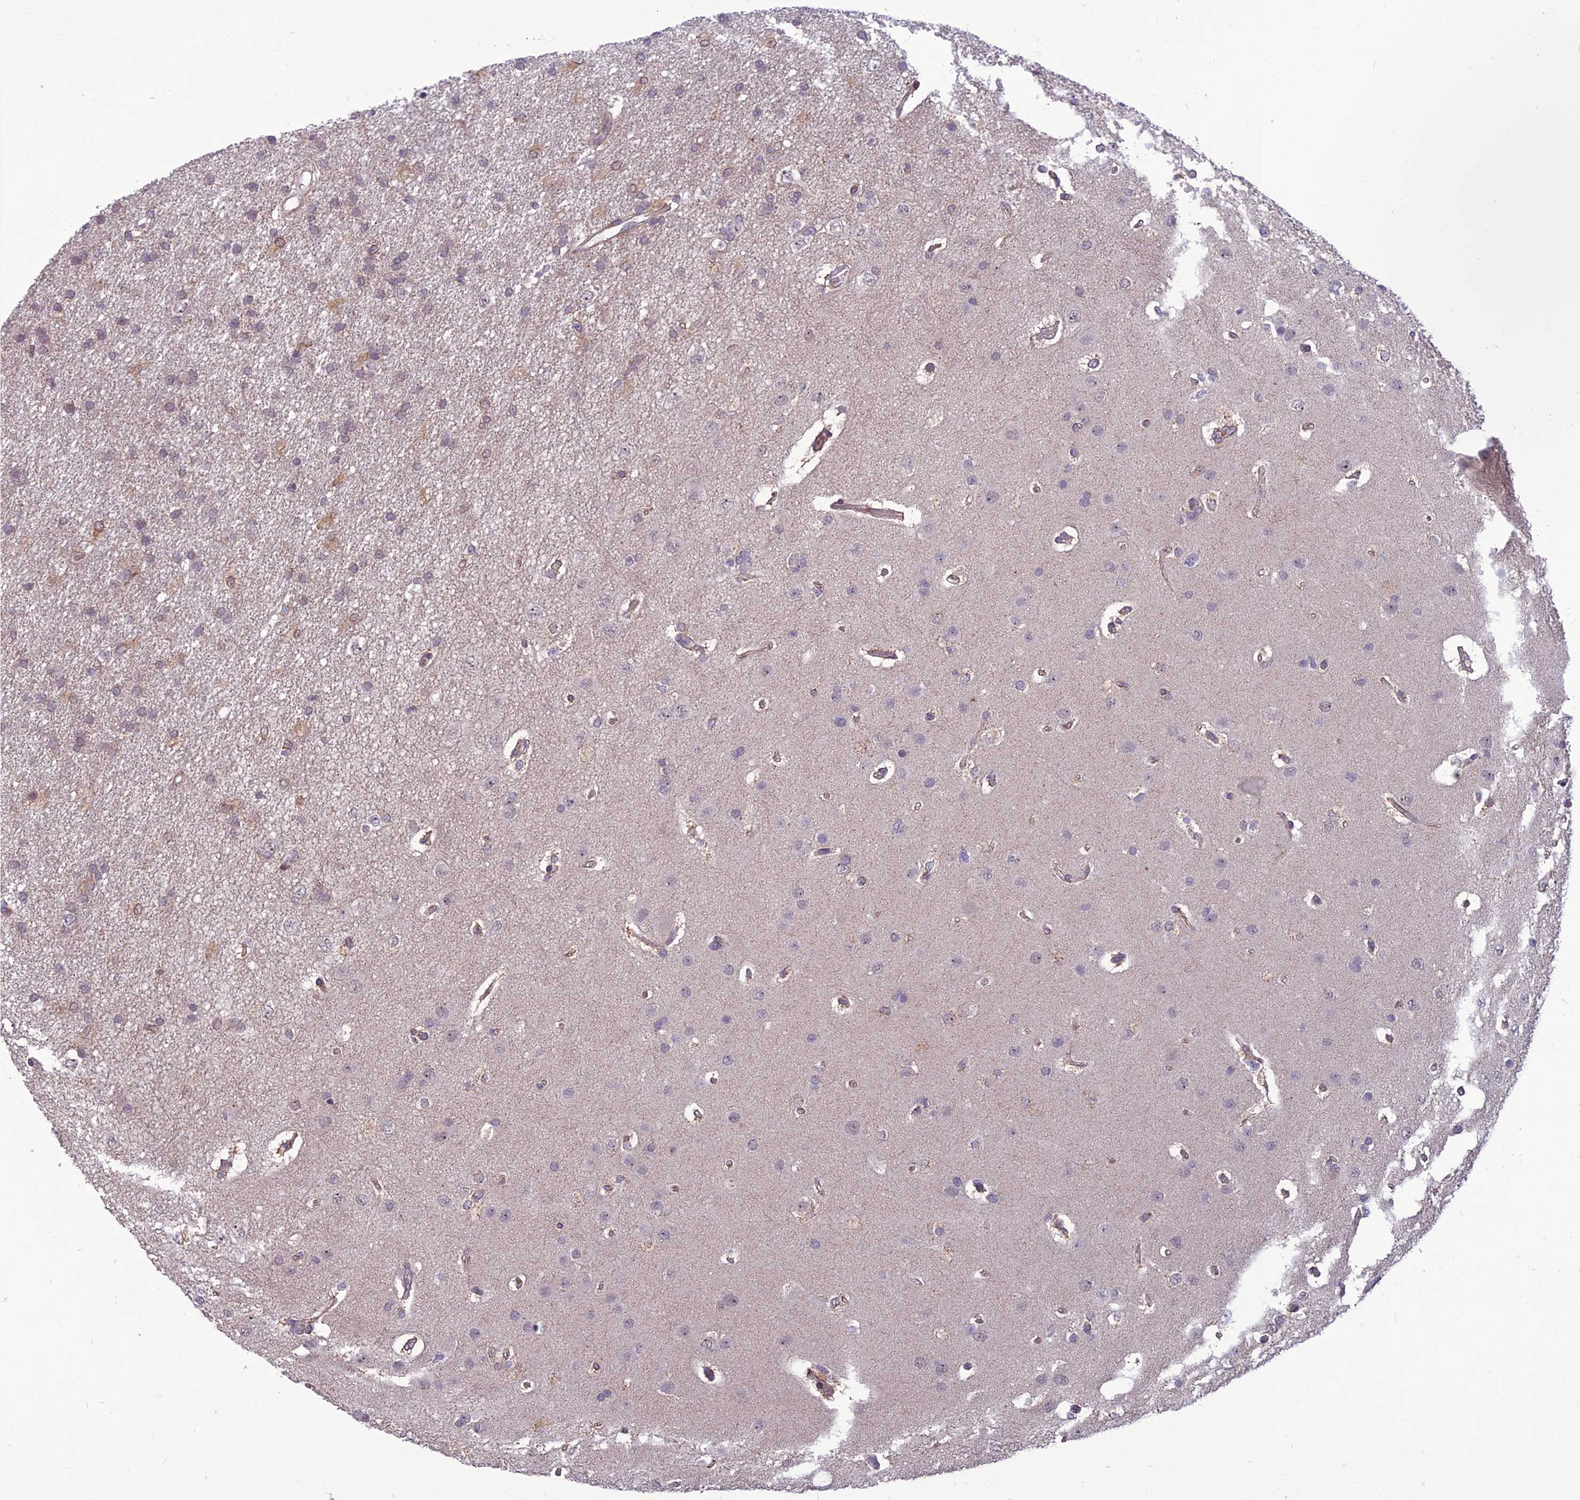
{"staining": {"intensity": "weak", "quantity": "25%-75%", "location": "cytoplasmic/membranous"}, "tissue": "glioma", "cell_type": "Tumor cells", "image_type": "cancer", "snomed": [{"axis": "morphology", "description": "Glioma, malignant, High grade"}, {"axis": "topography", "description": "Brain"}], "caption": "A histopathology image of glioma stained for a protein exhibits weak cytoplasmic/membranous brown staining in tumor cells.", "gene": "FBRS", "patient": {"sex": "male", "age": 77}}